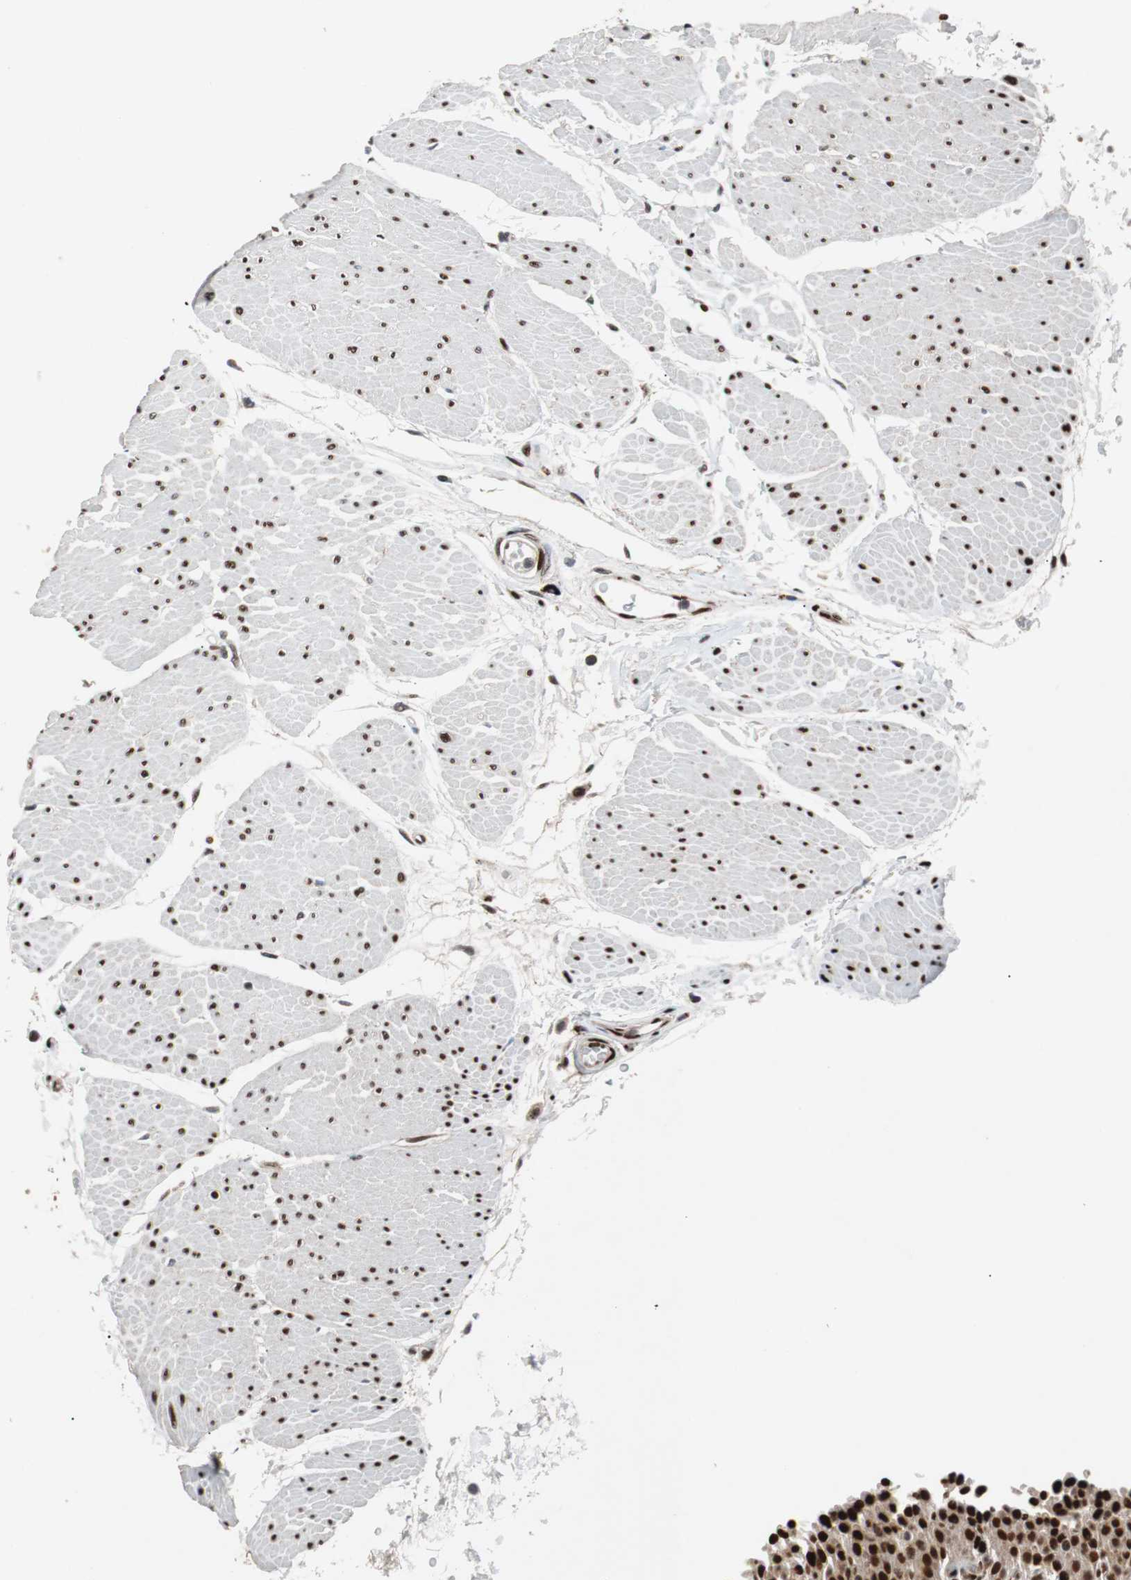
{"staining": {"intensity": "strong", "quantity": ">75%", "location": "nuclear"}, "tissue": "urinary bladder", "cell_type": "Urothelial cells", "image_type": "normal", "snomed": [{"axis": "morphology", "description": "Normal tissue, NOS"}, {"axis": "topography", "description": "Urinary bladder"}], "caption": "Immunohistochemistry (IHC) image of normal urinary bladder: human urinary bladder stained using immunohistochemistry (IHC) demonstrates high levels of strong protein expression localized specifically in the nuclear of urothelial cells, appearing as a nuclear brown color.", "gene": "NBL1", "patient": {"sex": "male", "age": 51}}